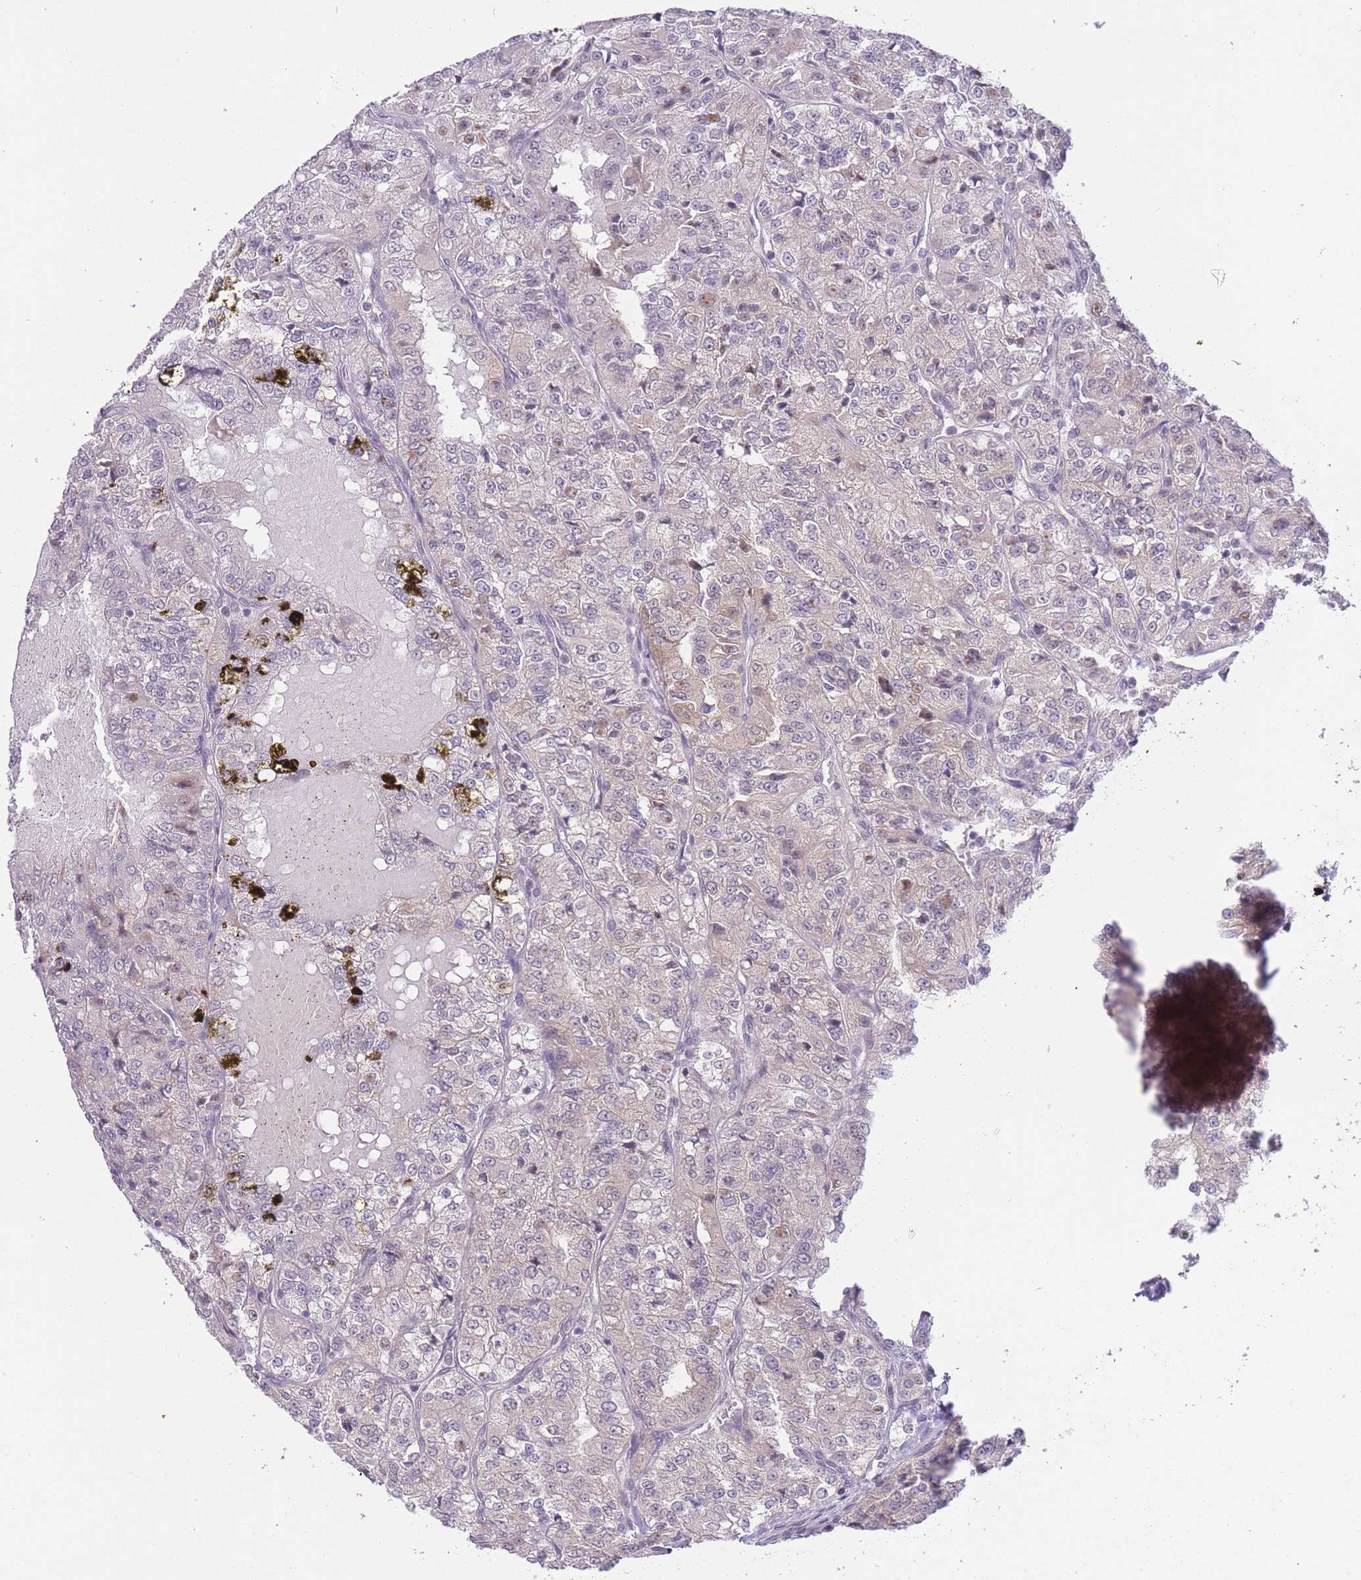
{"staining": {"intensity": "weak", "quantity": "<25%", "location": "nuclear"}, "tissue": "renal cancer", "cell_type": "Tumor cells", "image_type": "cancer", "snomed": [{"axis": "morphology", "description": "Adenocarcinoma, NOS"}, {"axis": "topography", "description": "Kidney"}], "caption": "The micrograph shows no significant expression in tumor cells of renal cancer.", "gene": "TMED3", "patient": {"sex": "female", "age": 63}}